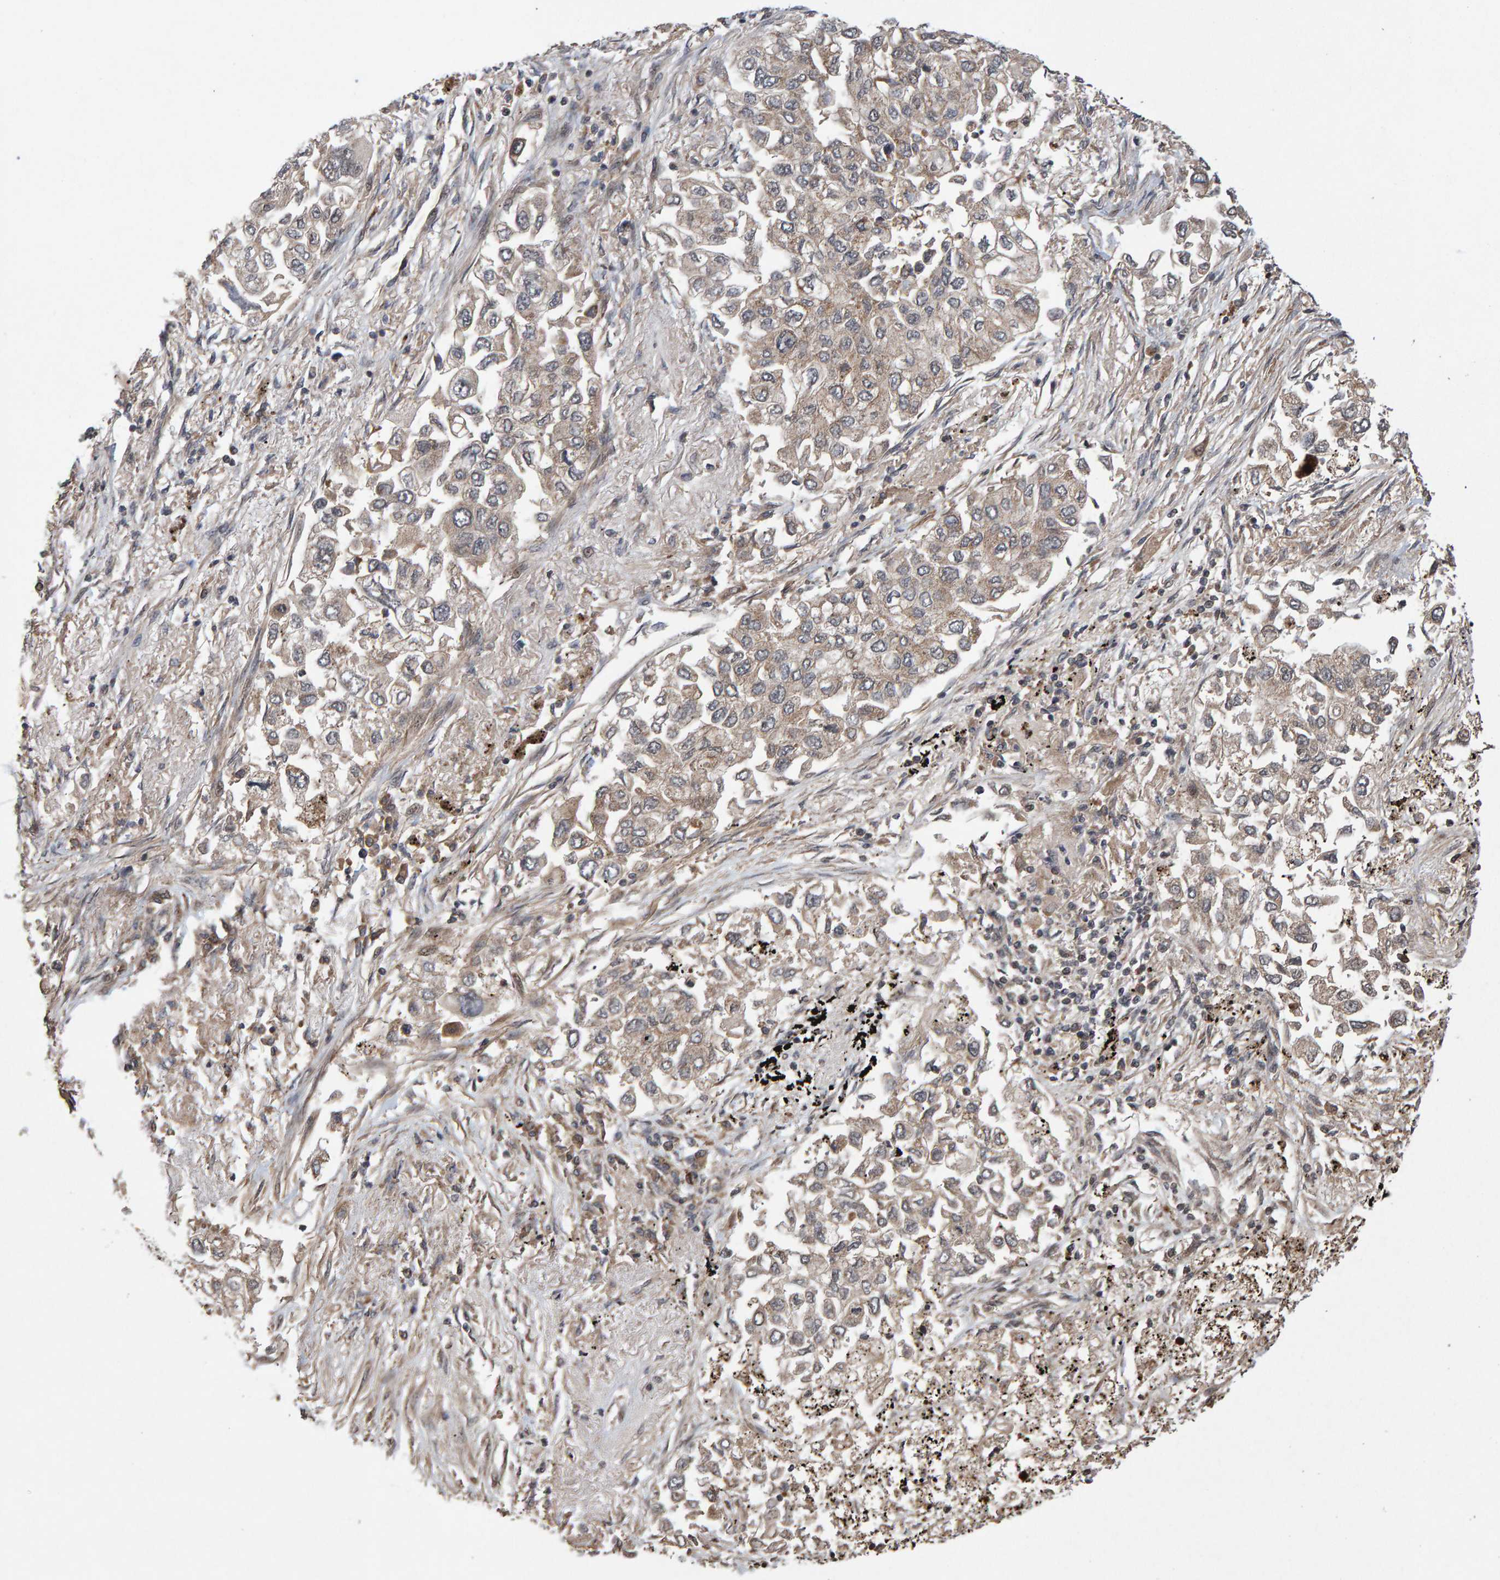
{"staining": {"intensity": "weak", "quantity": ">75%", "location": "cytoplasmic/membranous"}, "tissue": "lung cancer", "cell_type": "Tumor cells", "image_type": "cancer", "snomed": [{"axis": "morphology", "description": "Inflammation, NOS"}, {"axis": "morphology", "description": "Adenocarcinoma, NOS"}, {"axis": "topography", "description": "Lung"}], "caption": "Adenocarcinoma (lung) stained with immunohistochemistry (IHC) demonstrates weak cytoplasmic/membranous positivity in approximately >75% of tumor cells. Ihc stains the protein of interest in brown and the nuclei are stained blue.", "gene": "PECR", "patient": {"sex": "male", "age": 63}}